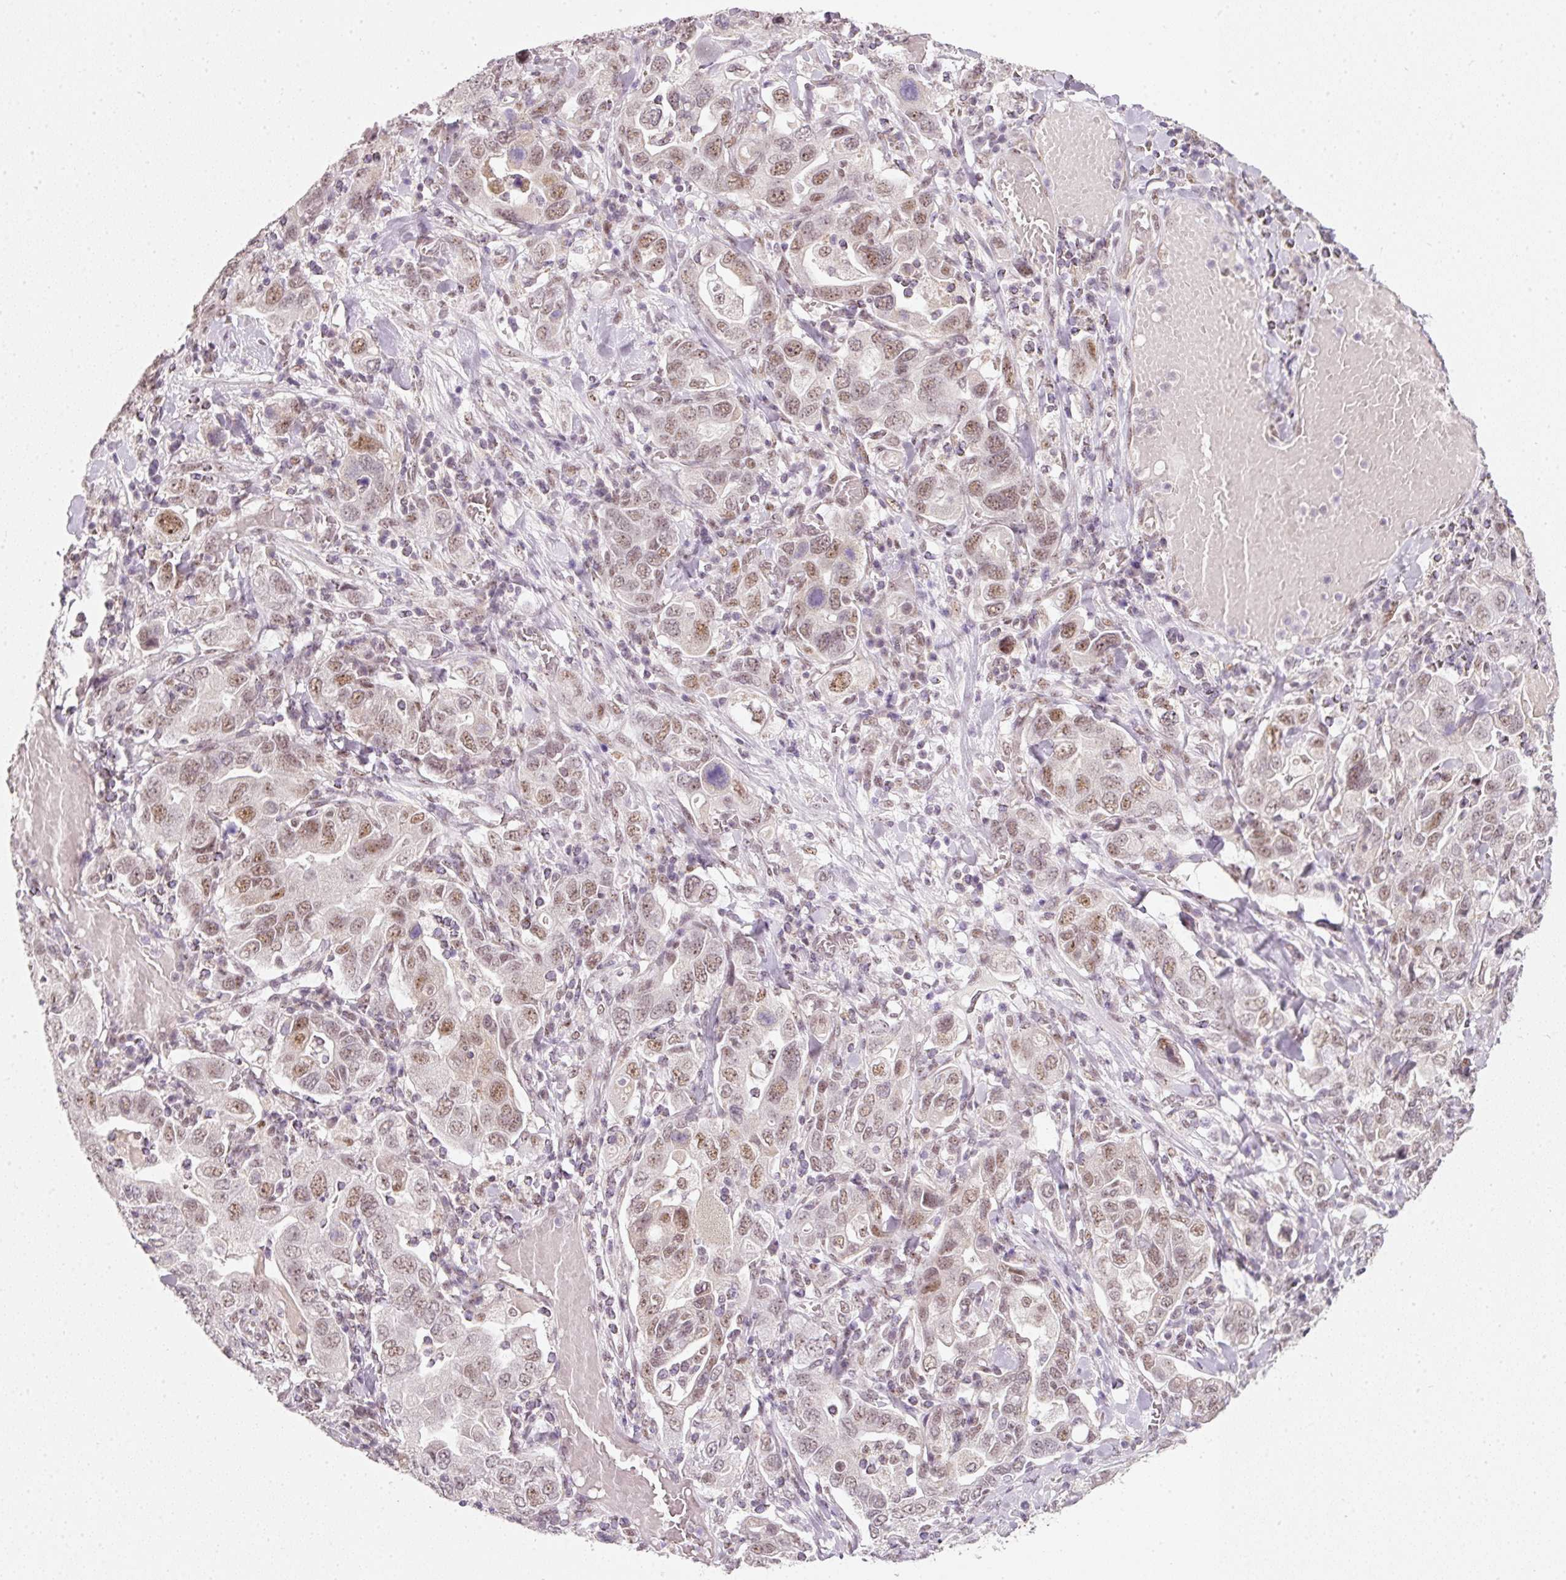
{"staining": {"intensity": "moderate", "quantity": "25%-75%", "location": "nuclear"}, "tissue": "stomach cancer", "cell_type": "Tumor cells", "image_type": "cancer", "snomed": [{"axis": "morphology", "description": "Adenocarcinoma, NOS"}, {"axis": "topography", "description": "Stomach, upper"}, {"axis": "topography", "description": "Stomach"}], "caption": "Immunohistochemistry of adenocarcinoma (stomach) reveals medium levels of moderate nuclear positivity in approximately 25%-75% of tumor cells.", "gene": "FSTL3", "patient": {"sex": "male", "age": 62}}